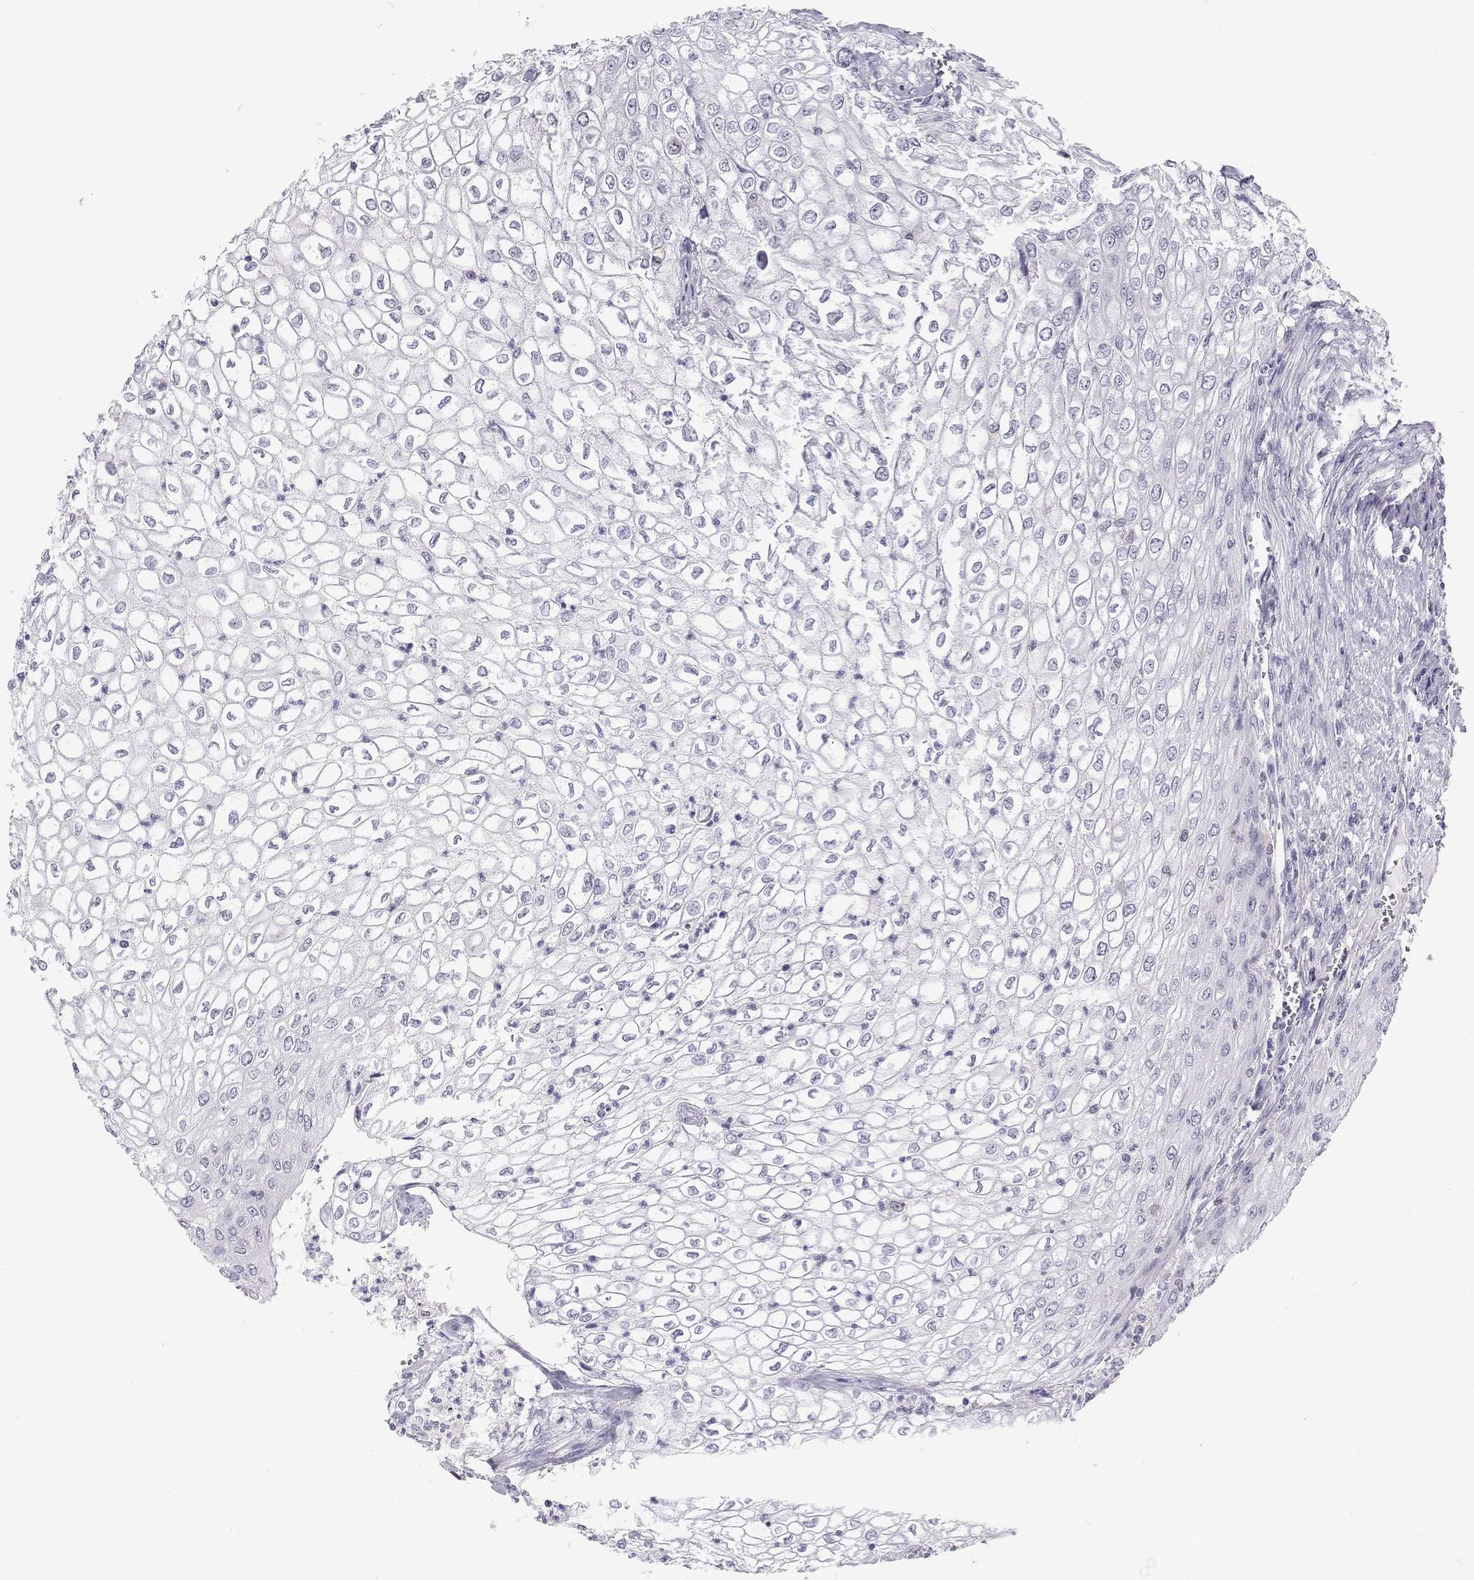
{"staining": {"intensity": "negative", "quantity": "none", "location": "none"}, "tissue": "urothelial cancer", "cell_type": "Tumor cells", "image_type": "cancer", "snomed": [{"axis": "morphology", "description": "Urothelial carcinoma, High grade"}, {"axis": "topography", "description": "Urinary bladder"}], "caption": "Urothelial carcinoma (high-grade) was stained to show a protein in brown. There is no significant positivity in tumor cells. (Brightfield microscopy of DAB immunohistochemistry (IHC) at high magnification).", "gene": "GALM", "patient": {"sex": "male", "age": 62}}